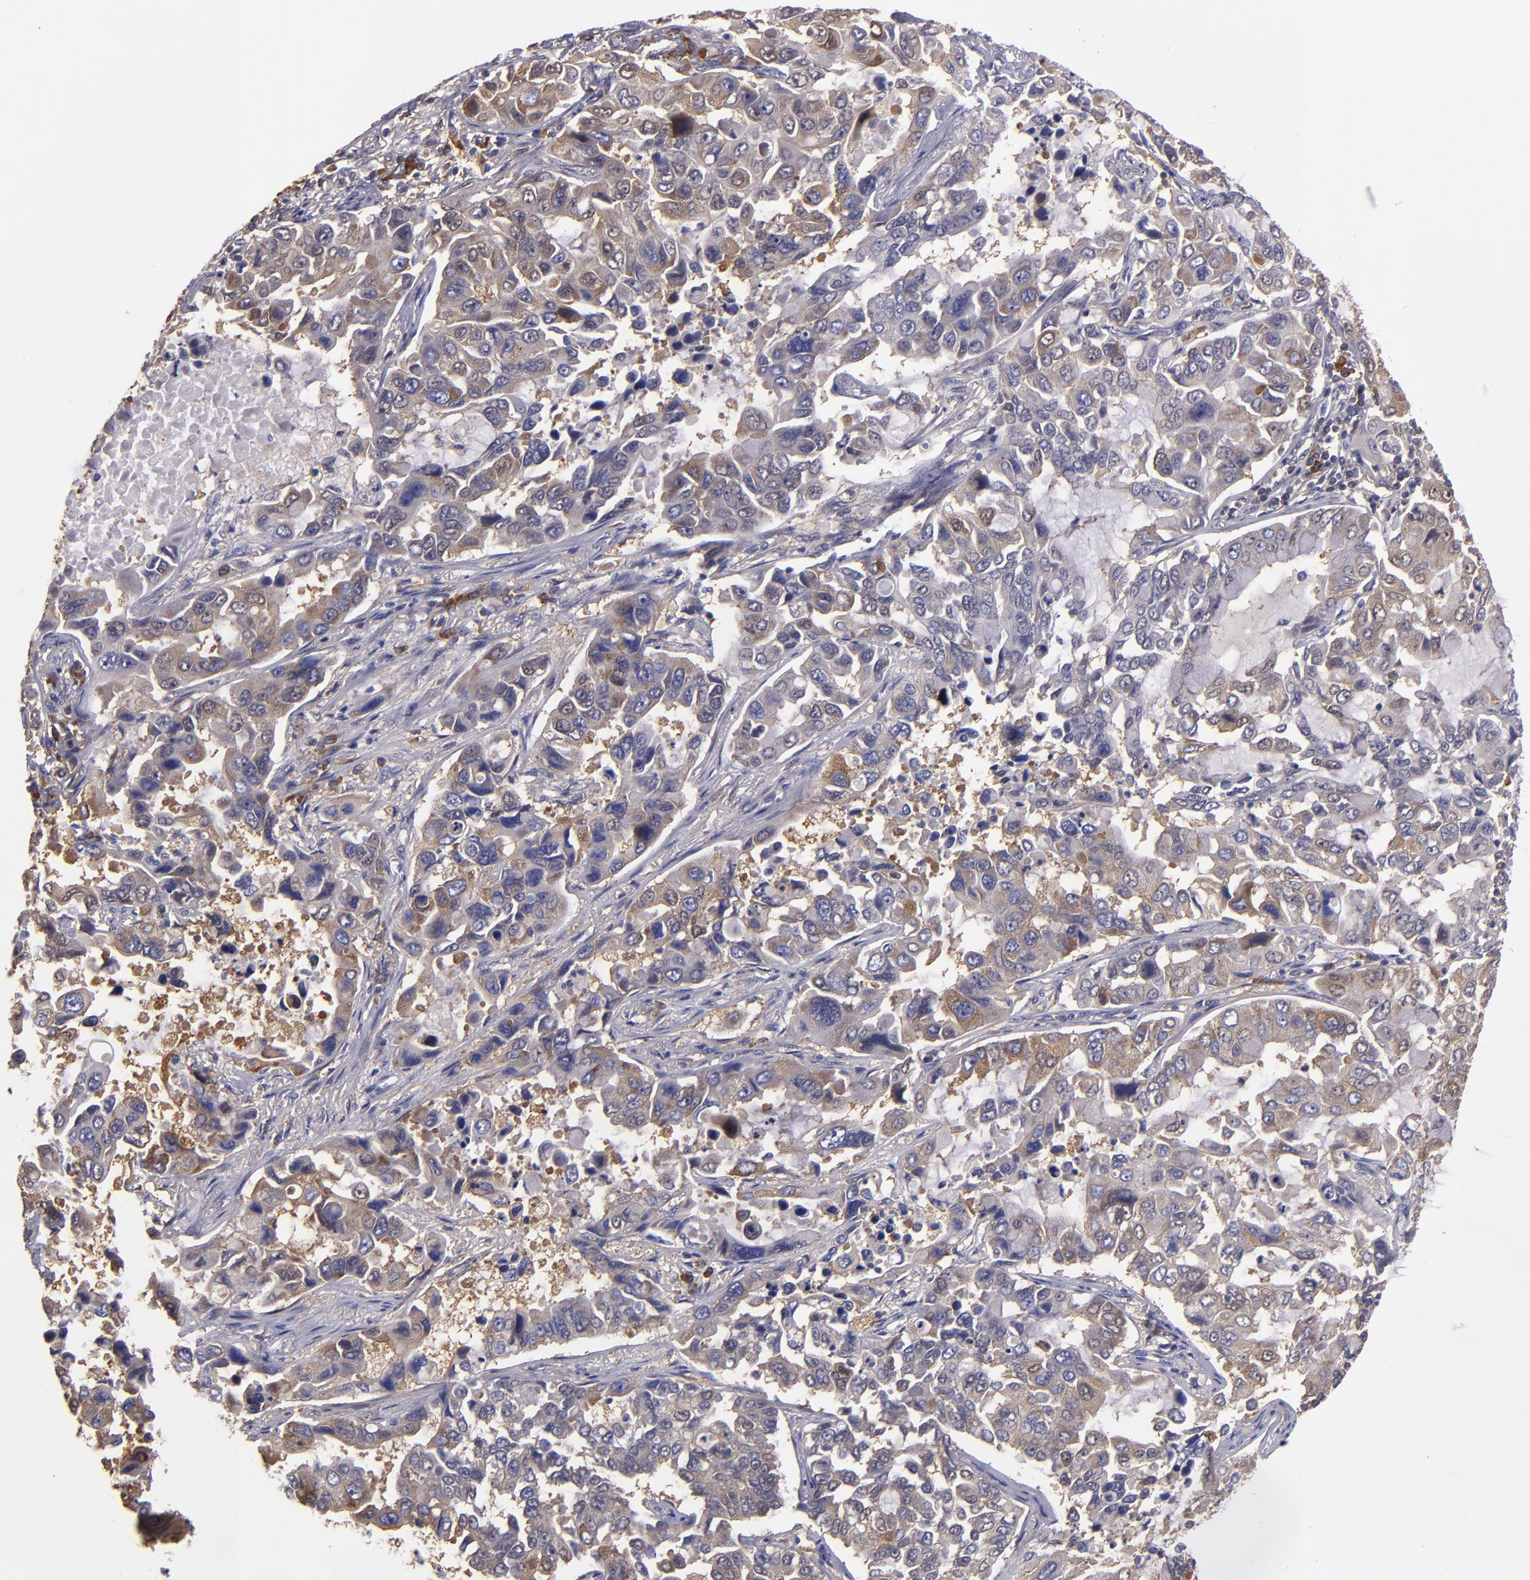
{"staining": {"intensity": "weak", "quantity": ">75%", "location": "cytoplasmic/membranous"}, "tissue": "lung cancer", "cell_type": "Tumor cells", "image_type": "cancer", "snomed": [{"axis": "morphology", "description": "Adenocarcinoma, NOS"}, {"axis": "topography", "description": "Lung"}], "caption": "Immunohistochemistry (IHC) image of human adenocarcinoma (lung) stained for a protein (brown), which demonstrates low levels of weak cytoplasmic/membranous expression in about >75% of tumor cells.", "gene": "CARS1", "patient": {"sex": "male", "age": 64}}